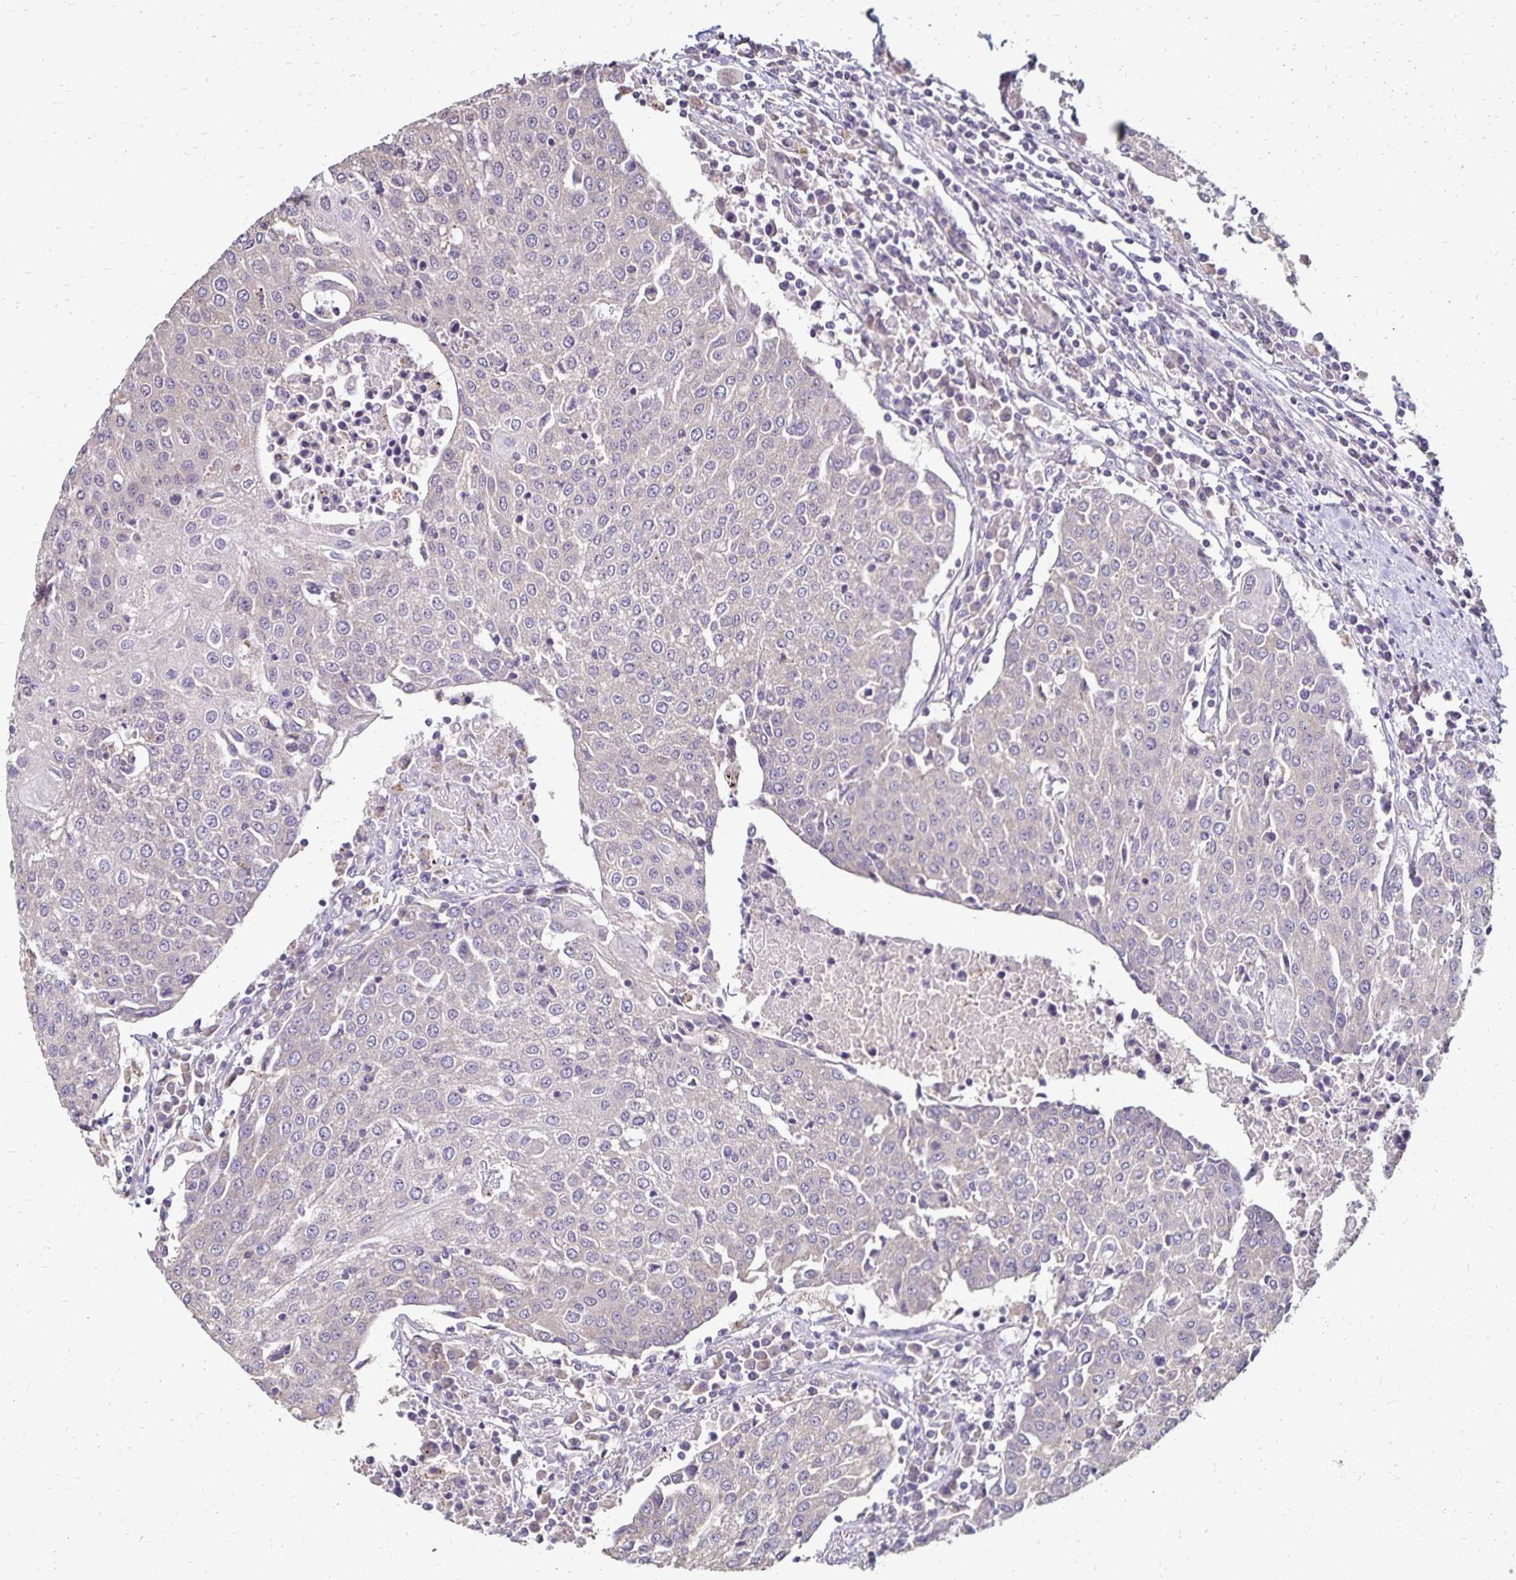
{"staining": {"intensity": "negative", "quantity": "none", "location": "none"}, "tissue": "urothelial cancer", "cell_type": "Tumor cells", "image_type": "cancer", "snomed": [{"axis": "morphology", "description": "Urothelial carcinoma, High grade"}, {"axis": "topography", "description": "Urinary bladder"}], "caption": "A histopathology image of urothelial cancer stained for a protein reveals no brown staining in tumor cells.", "gene": "EMC10", "patient": {"sex": "female", "age": 85}}